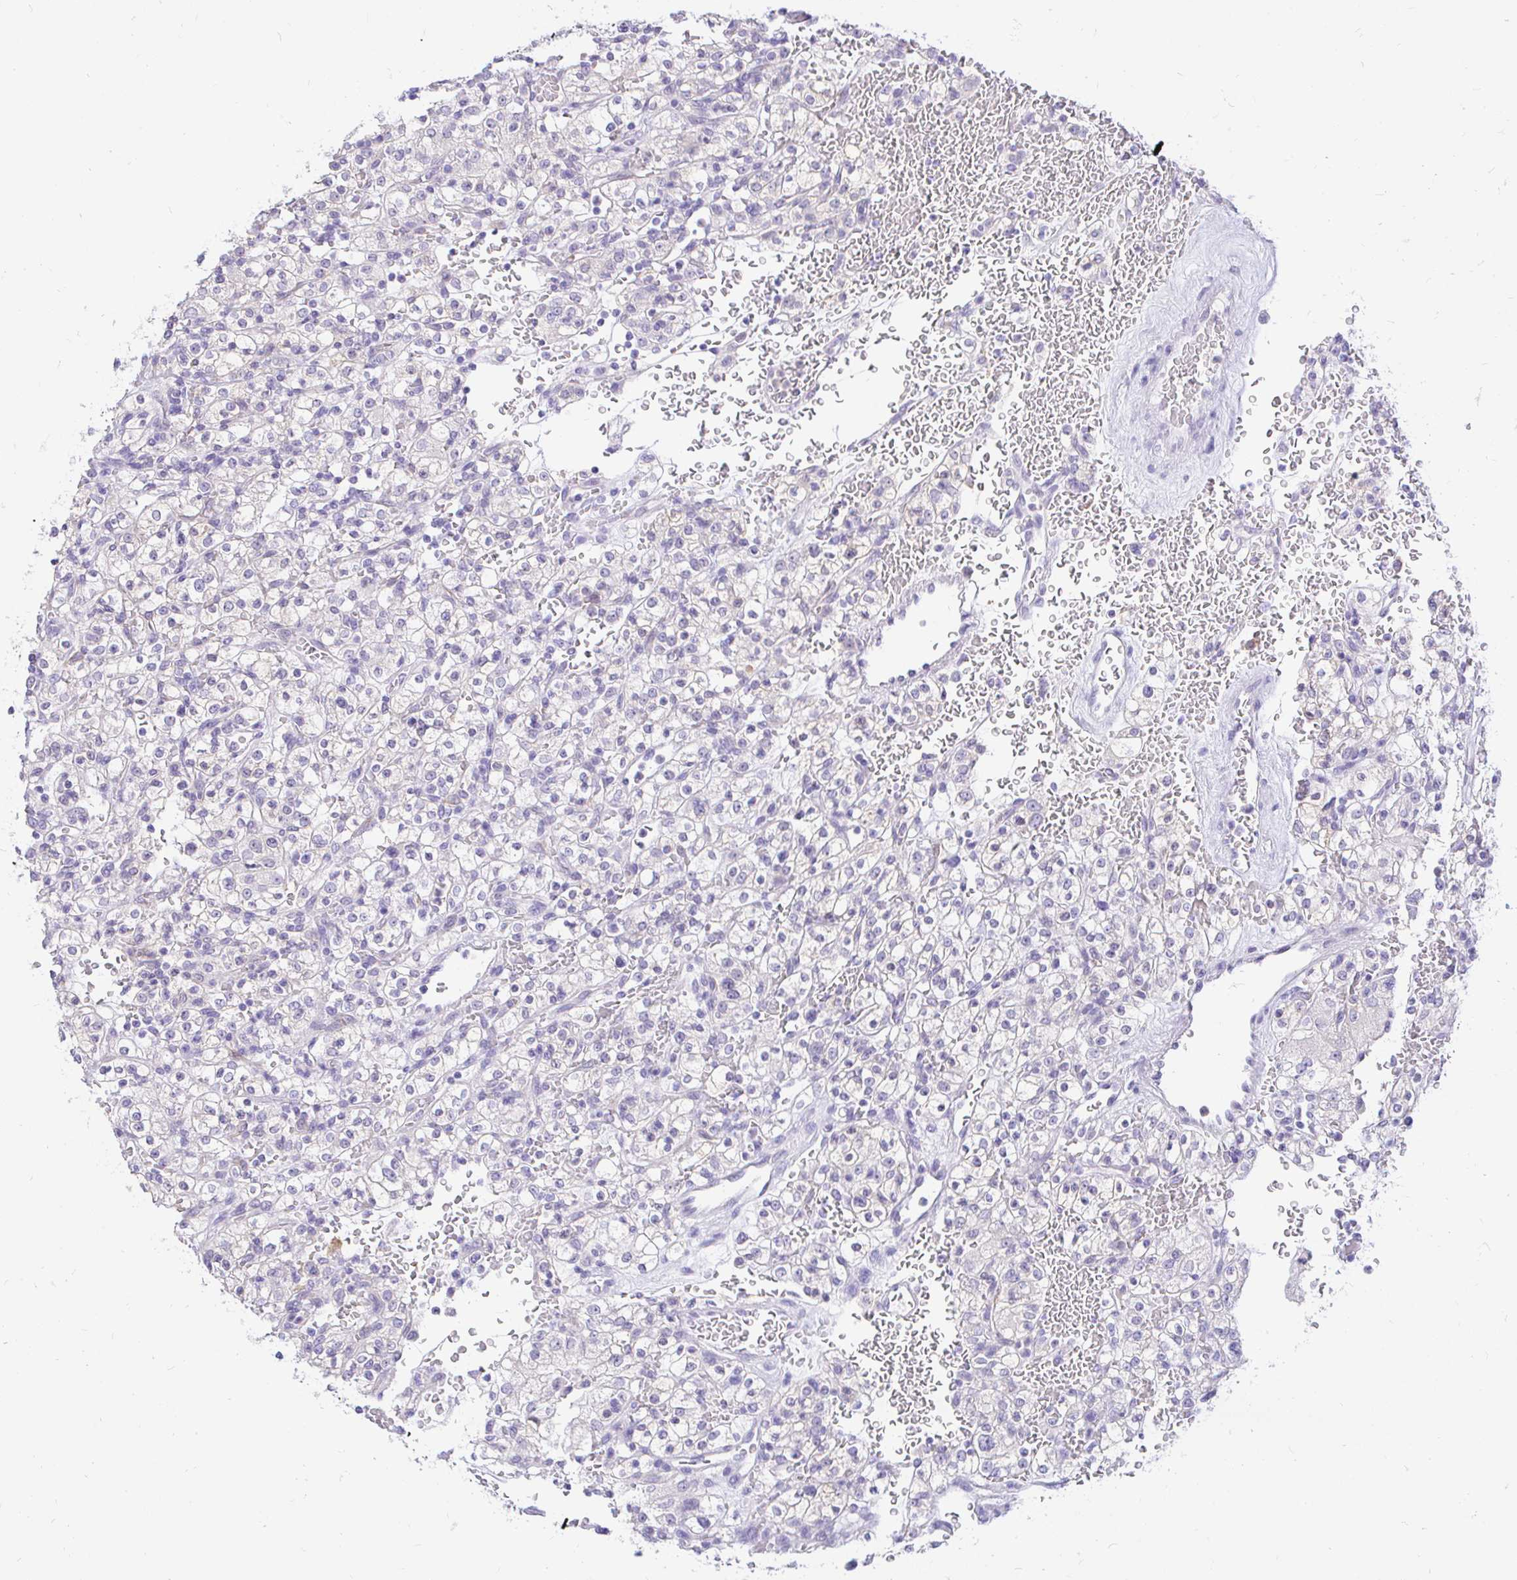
{"staining": {"intensity": "negative", "quantity": "none", "location": "none"}, "tissue": "renal cancer", "cell_type": "Tumor cells", "image_type": "cancer", "snomed": [{"axis": "morphology", "description": "Normal tissue, NOS"}, {"axis": "morphology", "description": "Adenocarcinoma, NOS"}, {"axis": "topography", "description": "Kidney"}], "caption": "Protein analysis of renal cancer shows no significant positivity in tumor cells.", "gene": "FATE1", "patient": {"sex": "female", "age": 72}}